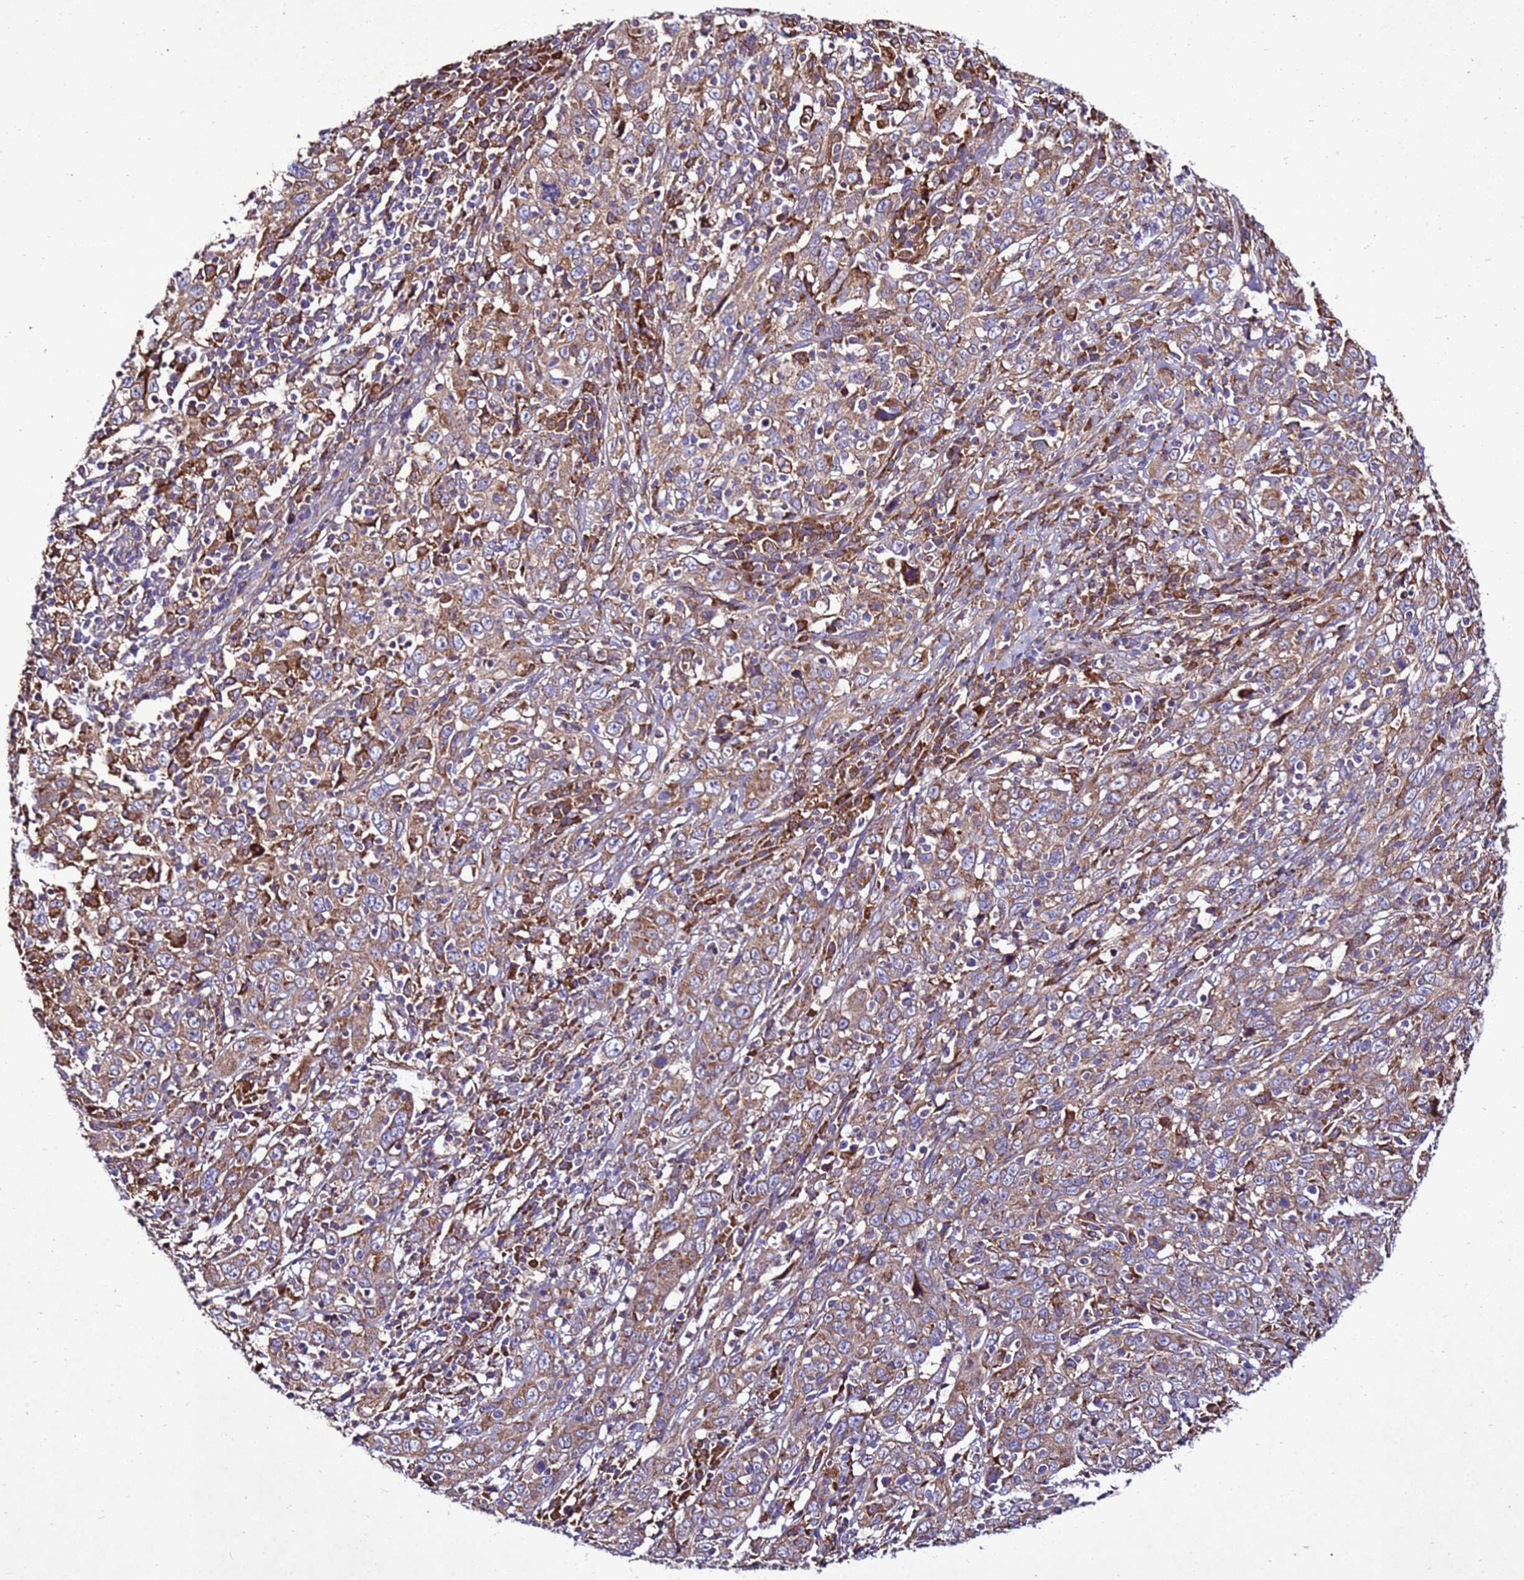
{"staining": {"intensity": "moderate", "quantity": ">75%", "location": "cytoplasmic/membranous"}, "tissue": "cervical cancer", "cell_type": "Tumor cells", "image_type": "cancer", "snomed": [{"axis": "morphology", "description": "Squamous cell carcinoma, NOS"}, {"axis": "topography", "description": "Cervix"}], "caption": "Tumor cells show moderate cytoplasmic/membranous staining in approximately >75% of cells in squamous cell carcinoma (cervical).", "gene": "ANTKMT", "patient": {"sex": "female", "age": 46}}